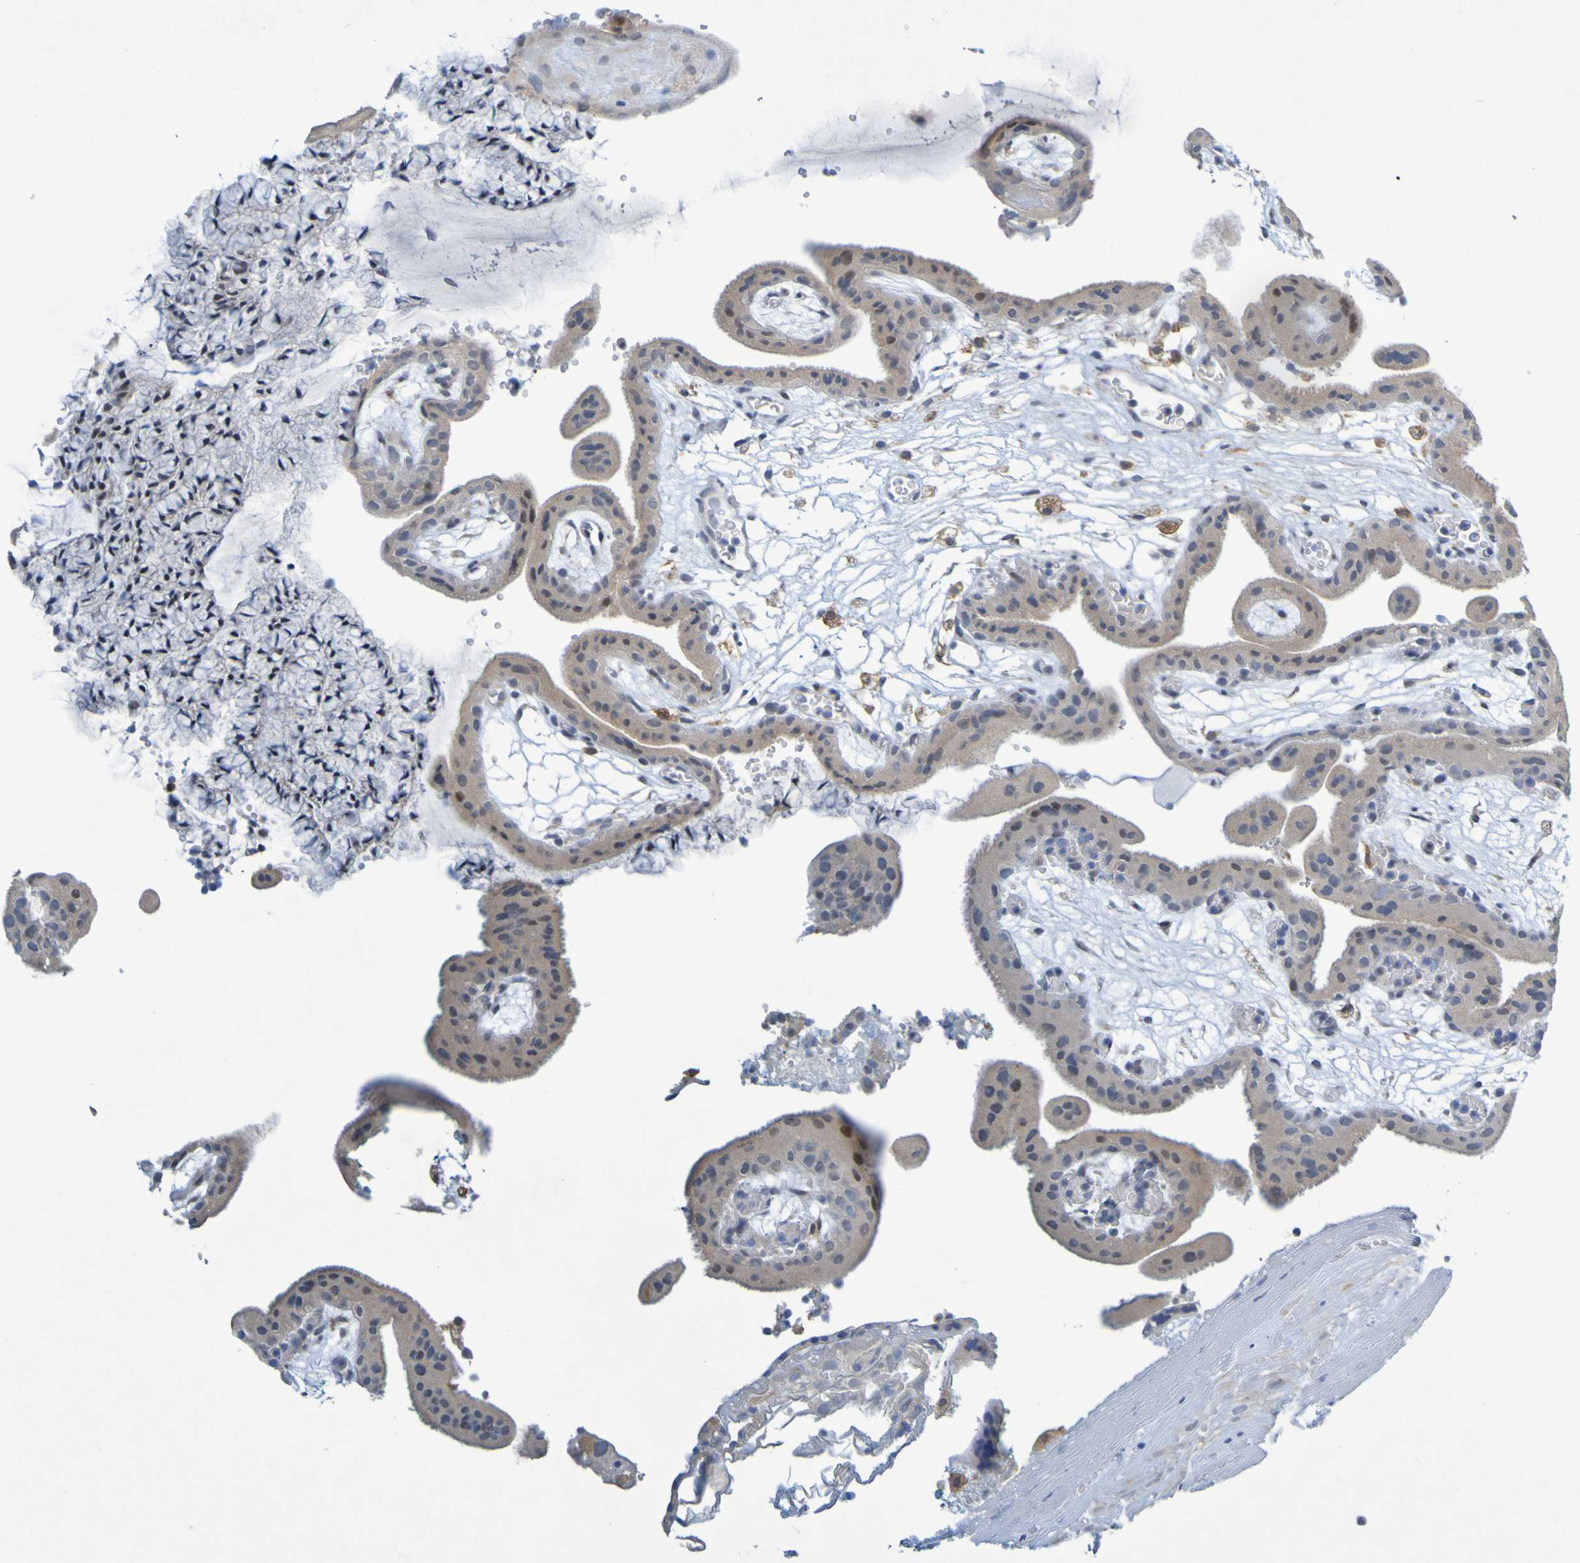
{"staining": {"intensity": "weak", "quantity": ">75%", "location": "cytoplasmic/membranous"}, "tissue": "placenta", "cell_type": "Decidual cells", "image_type": "normal", "snomed": [{"axis": "morphology", "description": "Normal tissue, NOS"}, {"axis": "topography", "description": "Placenta"}], "caption": "An image showing weak cytoplasmic/membranous positivity in approximately >75% of decidual cells in benign placenta, as visualized by brown immunohistochemical staining.", "gene": "LILRB5", "patient": {"sex": "female", "age": 18}}